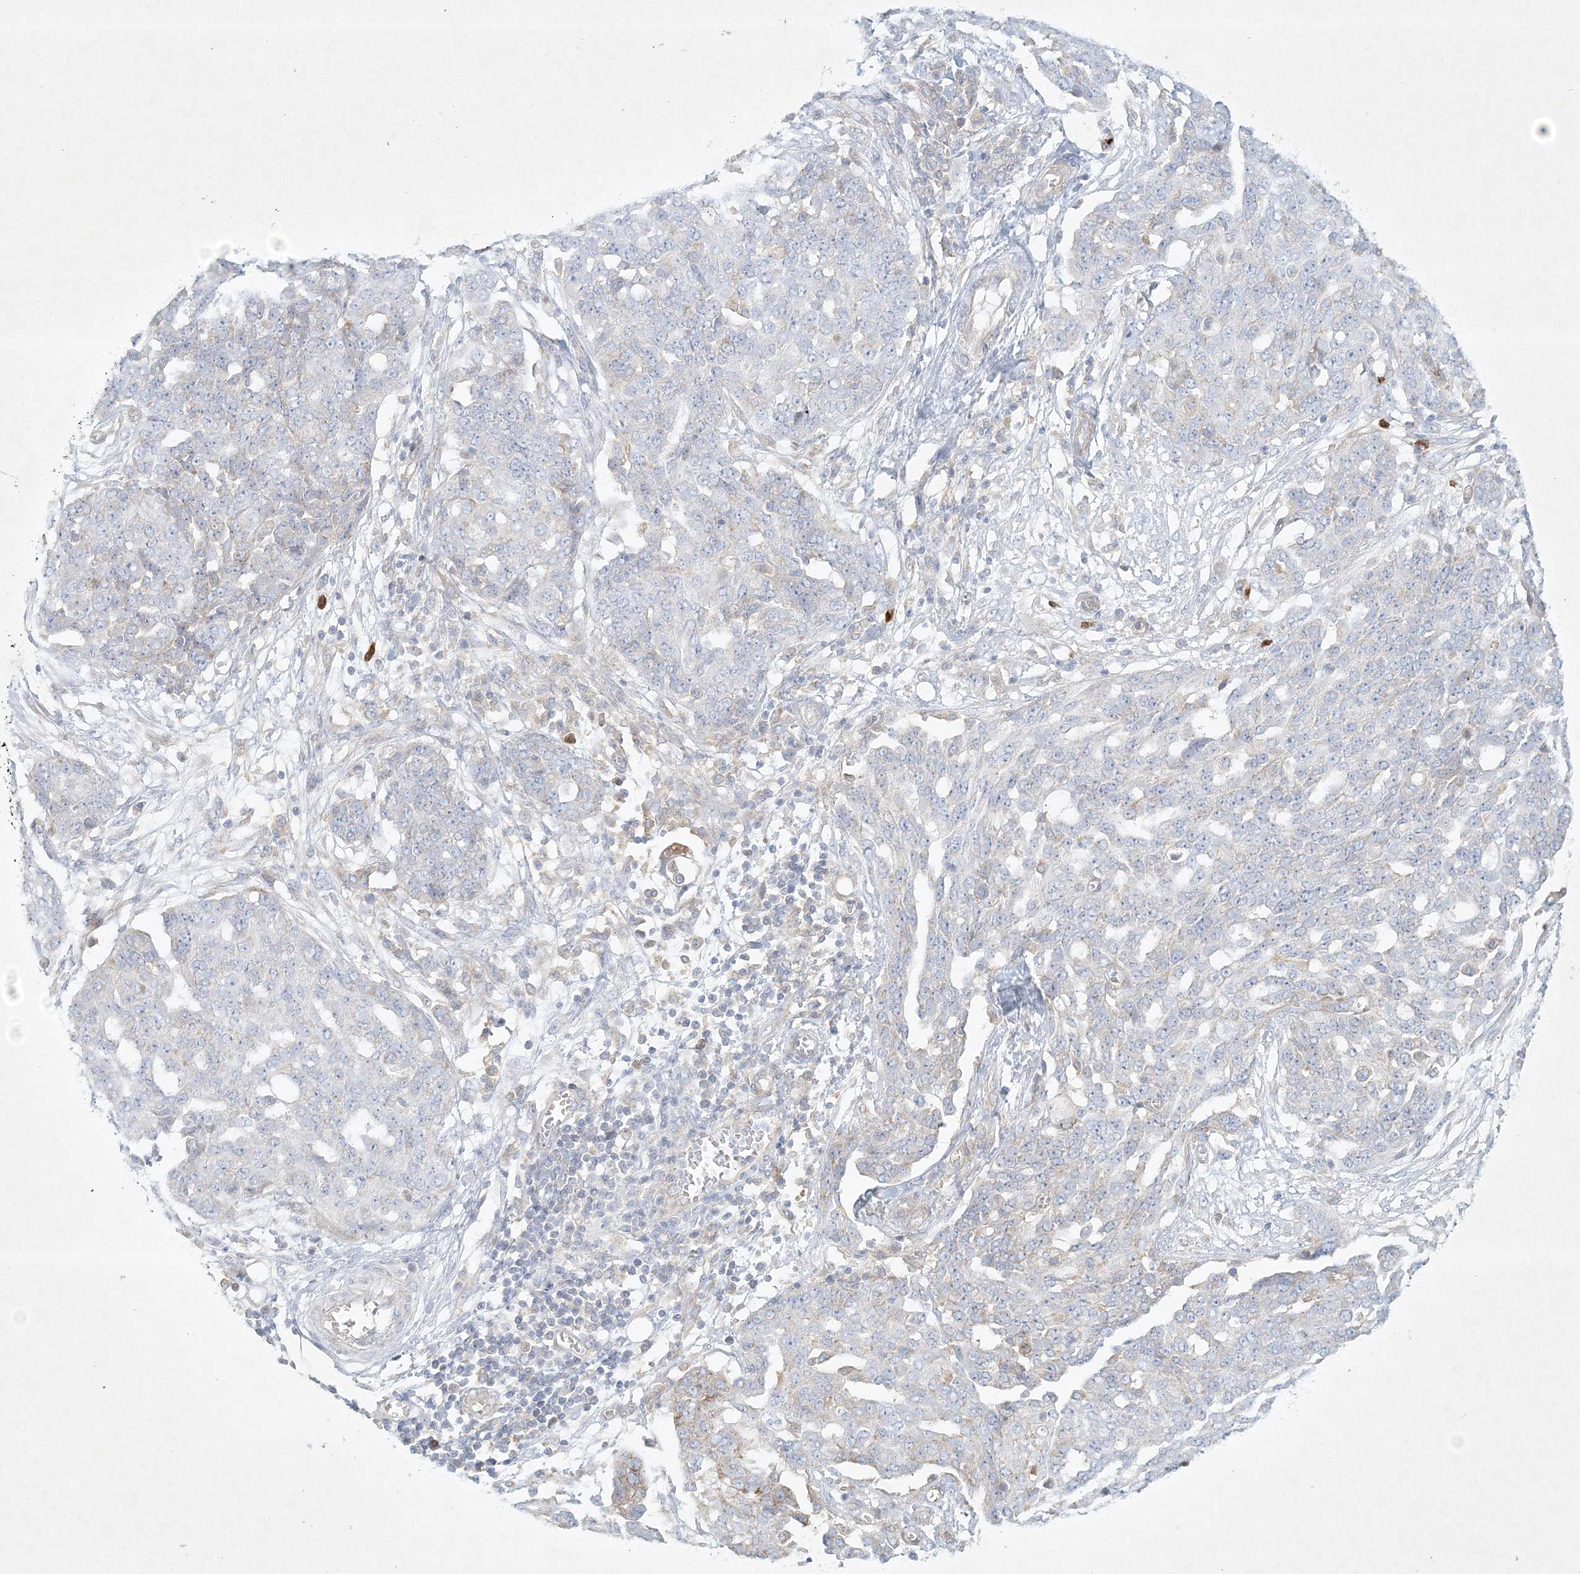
{"staining": {"intensity": "weak", "quantity": "<25%", "location": "cytoplasmic/membranous"}, "tissue": "ovarian cancer", "cell_type": "Tumor cells", "image_type": "cancer", "snomed": [{"axis": "morphology", "description": "Cystadenocarcinoma, serous, NOS"}, {"axis": "topography", "description": "Soft tissue"}, {"axis": "topography", "description": "Ovary"}], "caption": "The micrograph displays no significant positivity in tumor cells of serous cystadenocarcinoma (ovarian). (Brightfield microscopy of DAB (3,3'-diaminobenzidine) IHC at high magnification).", "gene": "STK11IP", "patient": {"sex": "female", "age": 57}}